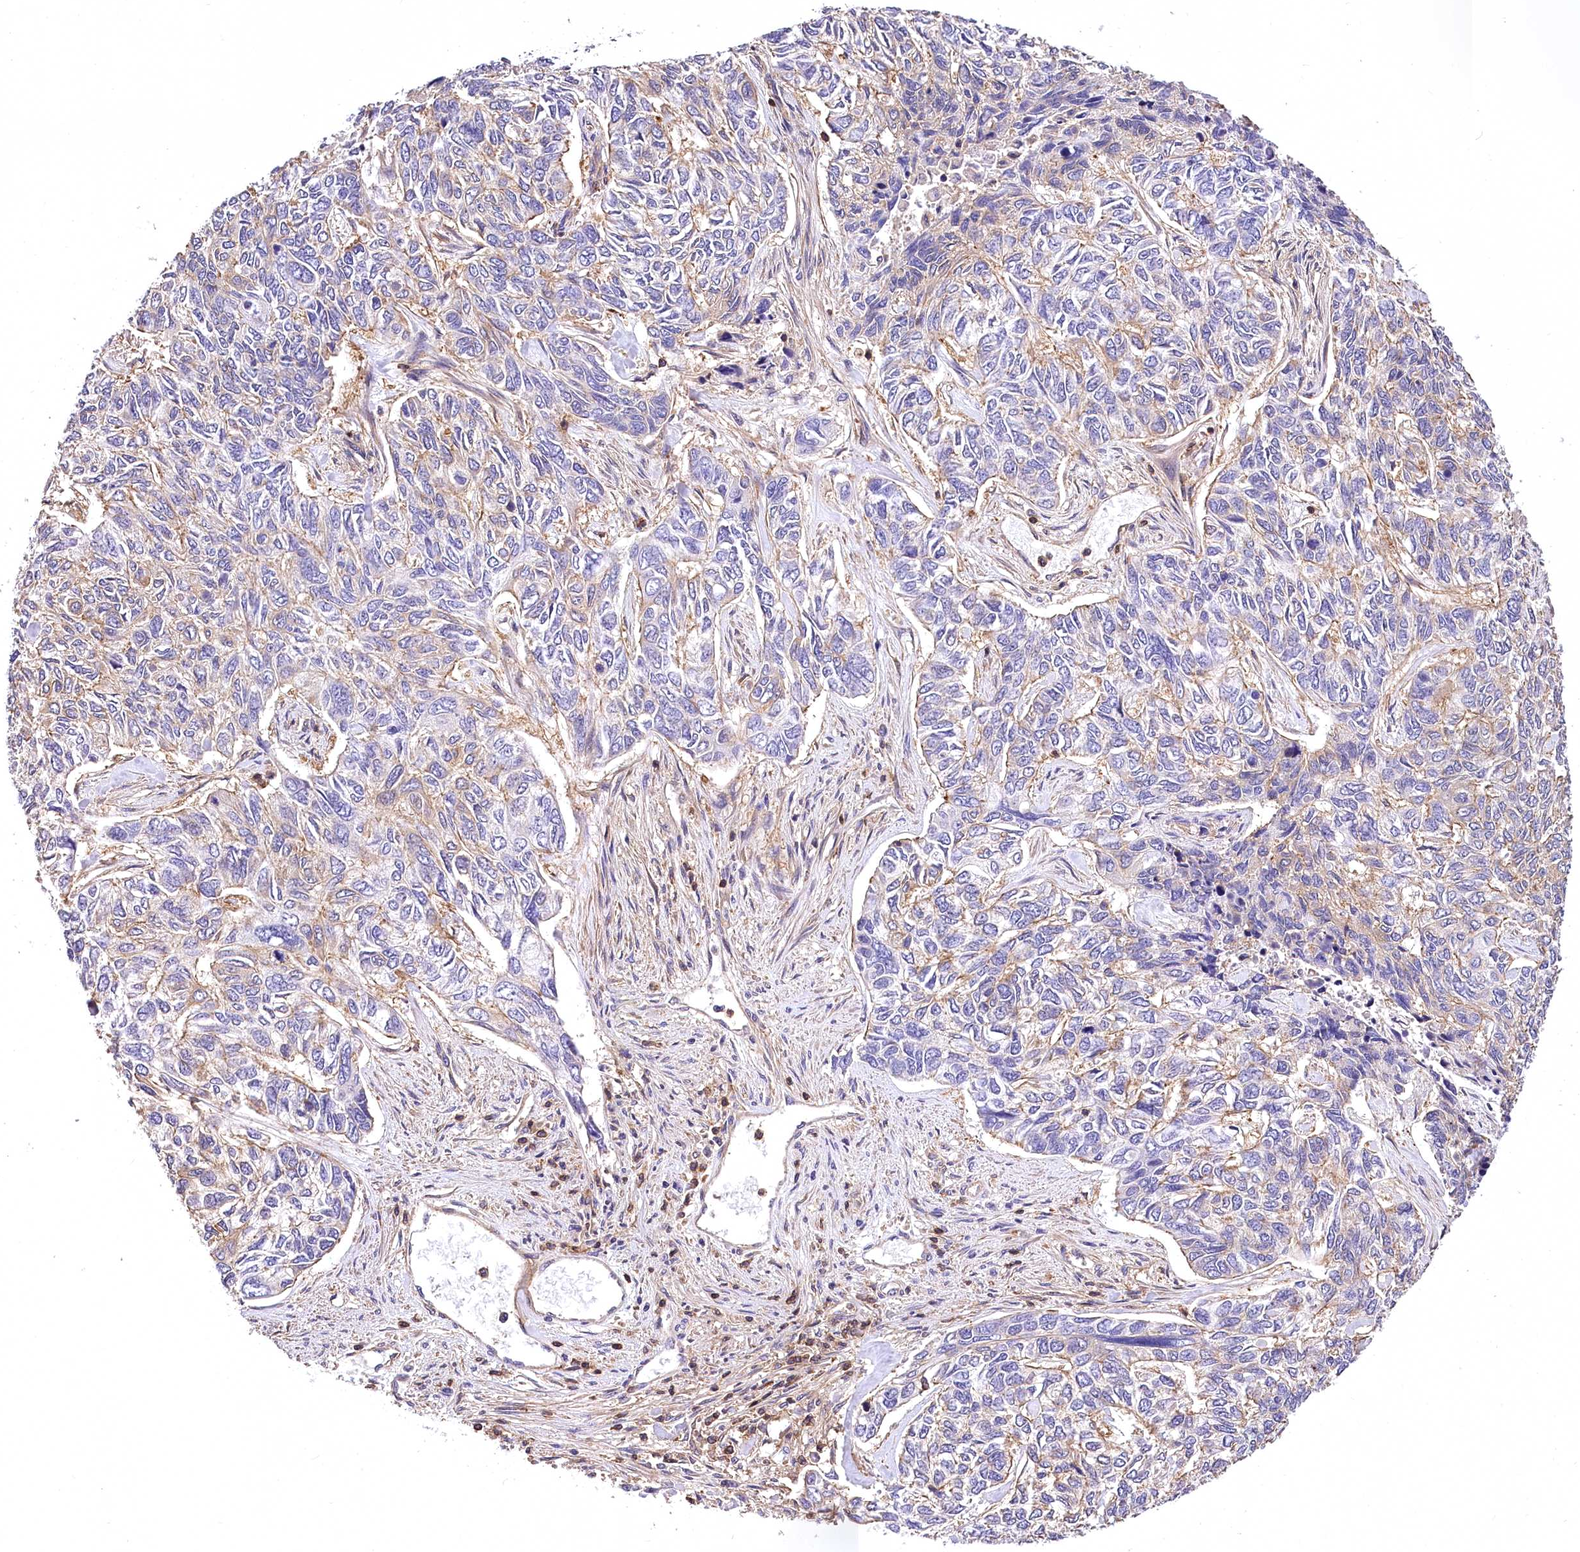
{"staining": {"intensity": "weak", "quantity": "25%-75%", "location": "cytoplasmic/membranous"}, "tissue": "skin cancer", "cell_type": "Tumor cells", "image_type": "cancer", "snomed": [{"axis": "morphology", "description": "Basal cell carcinoma"}, {"axis": "topography", "description": "Skin"}], "caption": "An IHC micrograph of neoplastic tissue is shown. Protein staining in brown highlights weak cytoplasmic/membranous positivity in skin basal cell carcinoma within tumor cells. The protein of interest is stained brown, and the nuclei are stained in blue (DAB (3,3'-diaminobenzidine) IHC with brightfield microscopy, high magnification).", "gene": "DPP3", "patient": {"sex": "female", "age": 65}}